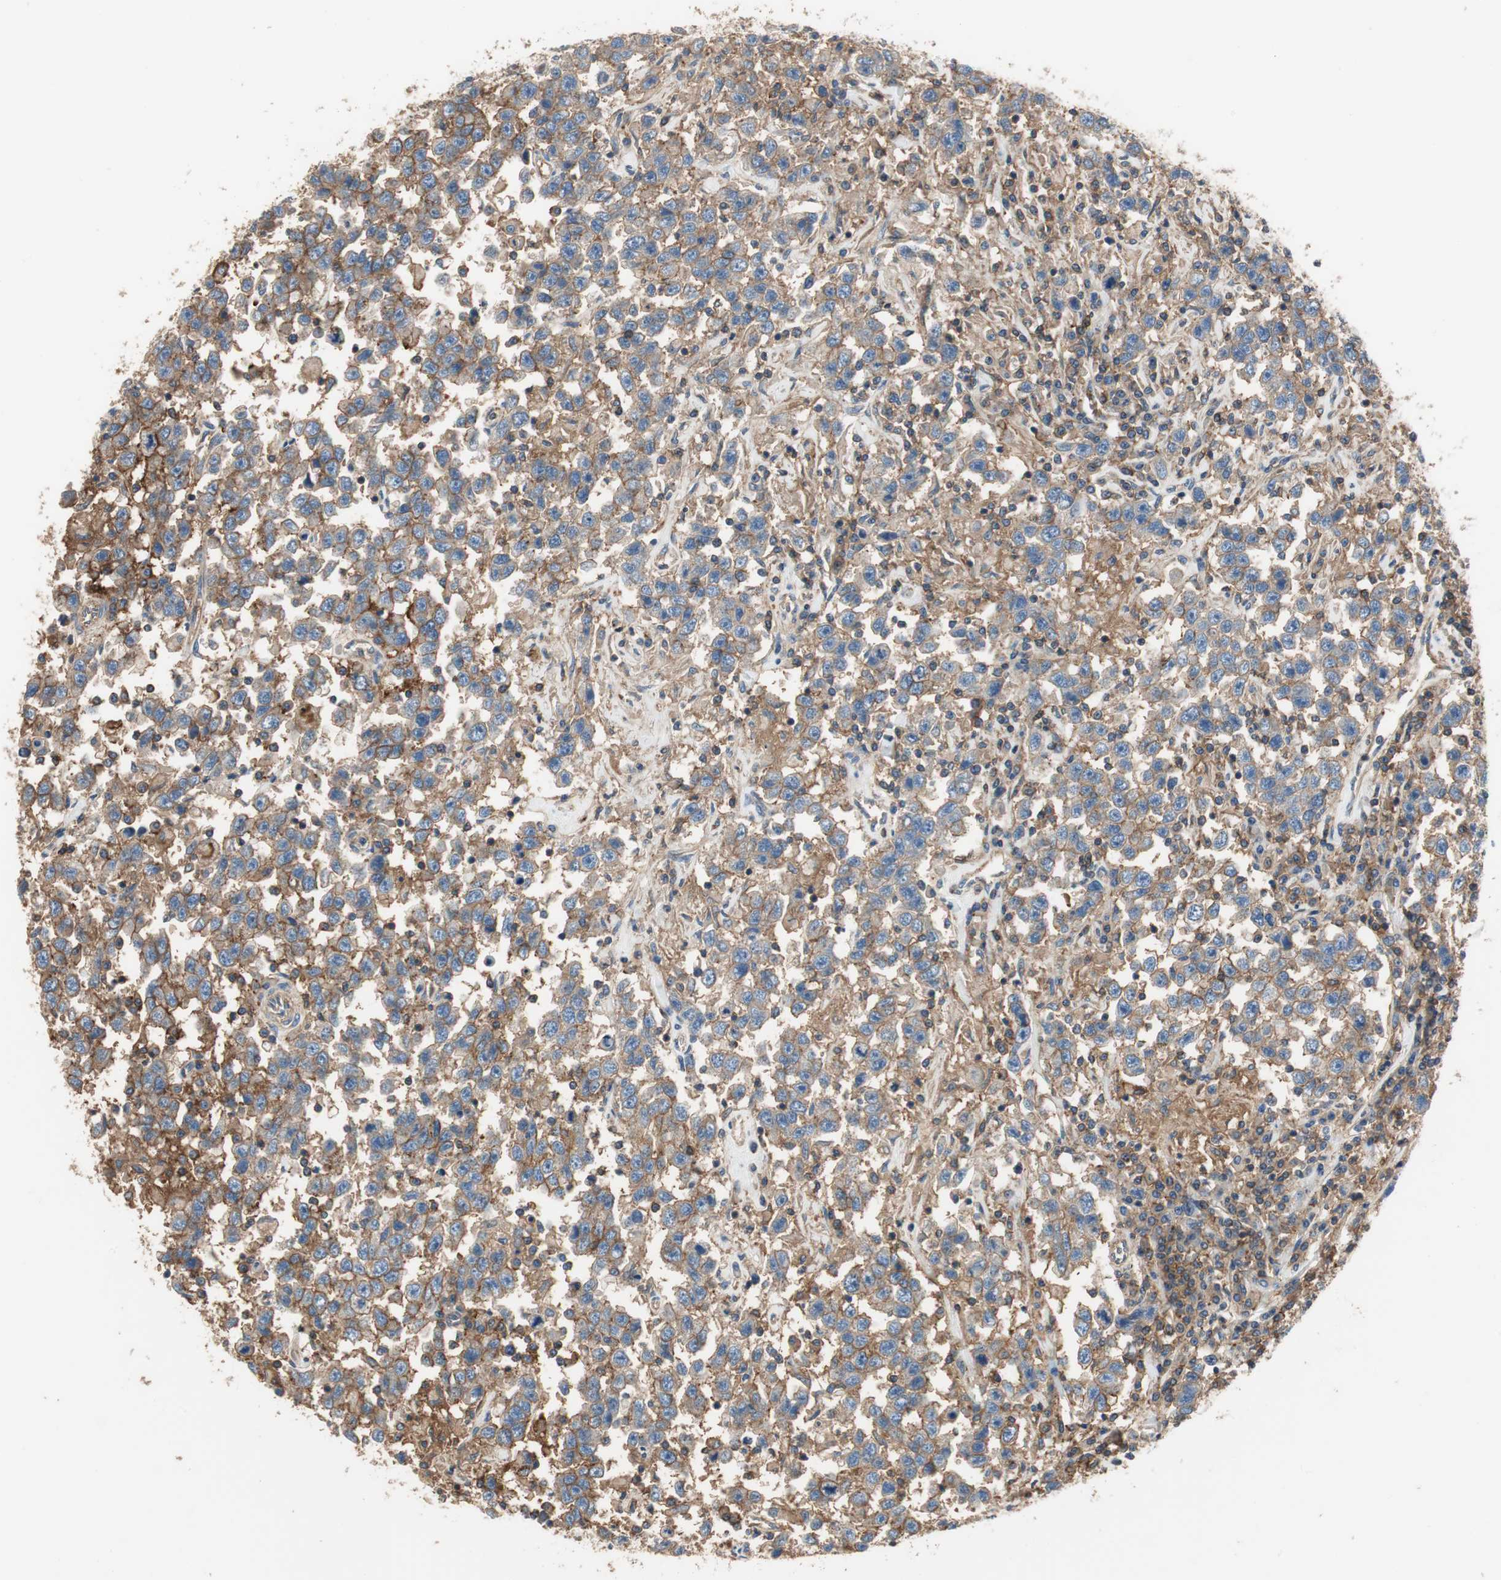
{"staining": {"intensity": "moderate", "quantity": "<25%", "location": "cytoplasmic/membranous"}, "tissue": "testis cancer", "cell_type": "Tumor cells", "image_type": "cancer", "snomed": [{"axis": "morphology", "description": "Seminoma, NOS"}, {"axis": "topography", "description": "Testis"}], "caption": "Tumor cells demonstrate low levels of moderate cytoplasmic/membranous expression in about <25% of cells in seminoma (testis).", "gene": "IL1RL1", "patient": {"sex": "male", "age": 41}}